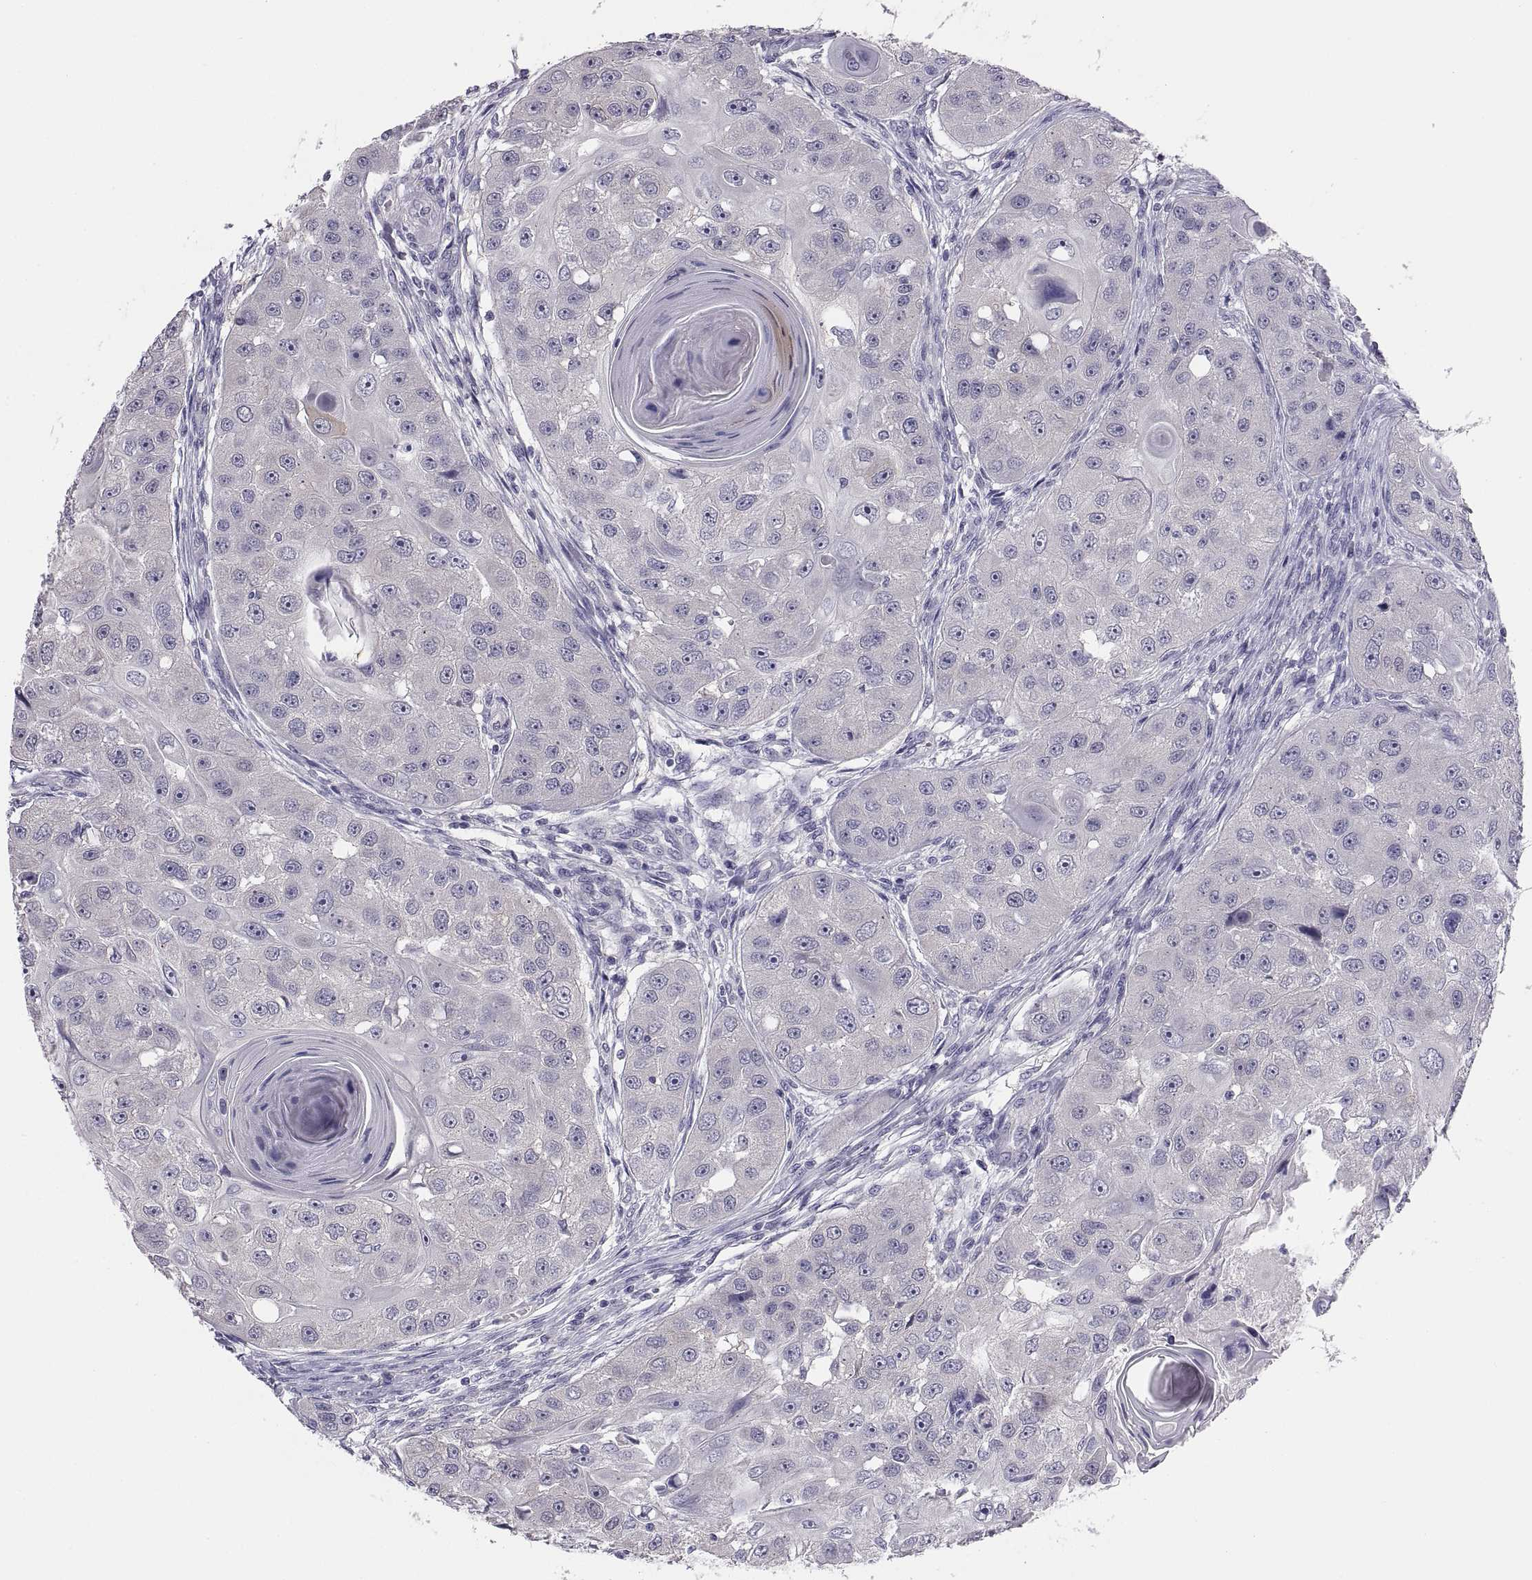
{"staining": {"intensity": "negative", "quantity": "none", "location": "none"}, "tissue": "head and neck cancer", "cell_type": "Tumor cells", "image_type": "cancer", "snomed": [{"axis": "morphology", "description": "Squamous cell carcinoma, NOS"}, {"axis": "topography", "description": "Head-Neck"}], "caption": "Immunohistochemistry (IHC) micrograph of squamous cell carcinoma (head and neck) stained for a protein (brown), which shows no staining in tumor cells.", "gene": "STRC", "patient": {"sex": "male", "age": 51}}